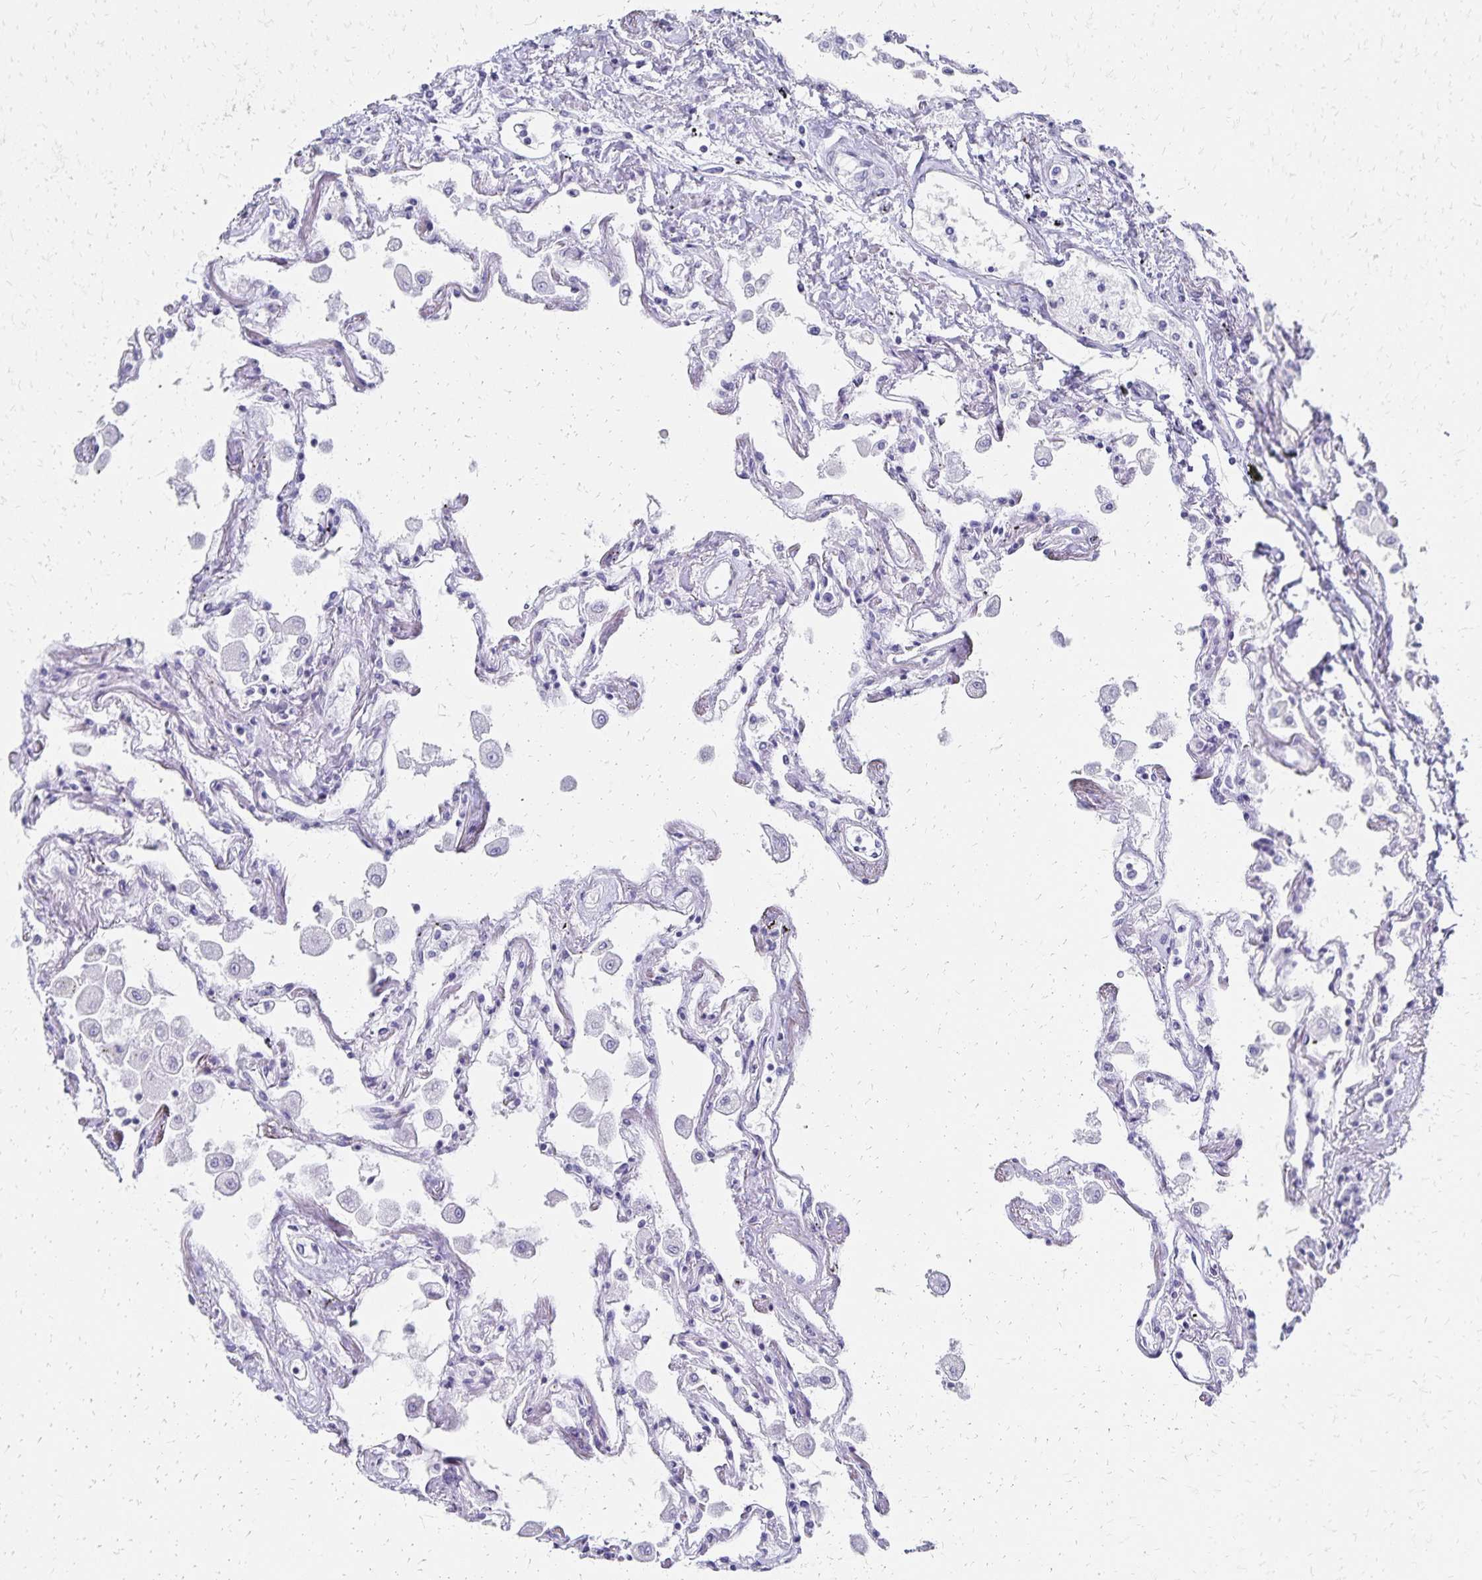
{"staining": {"intensity": "negative", "quantity": "none", "location": "none"}, "tissue": "lung", "cell_type": "Alveolar cells", "image_type": "normal", "snomed": [{"axis": "morphology", "description": "Normal tissue, NOS"}, {"axis": "morphology", "description": "Adenocarcinoma, NOS"}, {"axis": "topography", "description": "Cartilage tissue"}, {"axis": "topography", "description": "Lung"}], "caption": "IHC image of normal lung: human lung stained with DAB (3,3'-diaminobenzidine) reveals no significant protein positivity in alveolar cells. (Stains: DAB immunohistochemistry (IHC) with hematoxylin counter stain, Microscopy: brightfield microscopy at high magnification).", "gene": "GIP", "patient": {"sex": "female", "age": 67}}